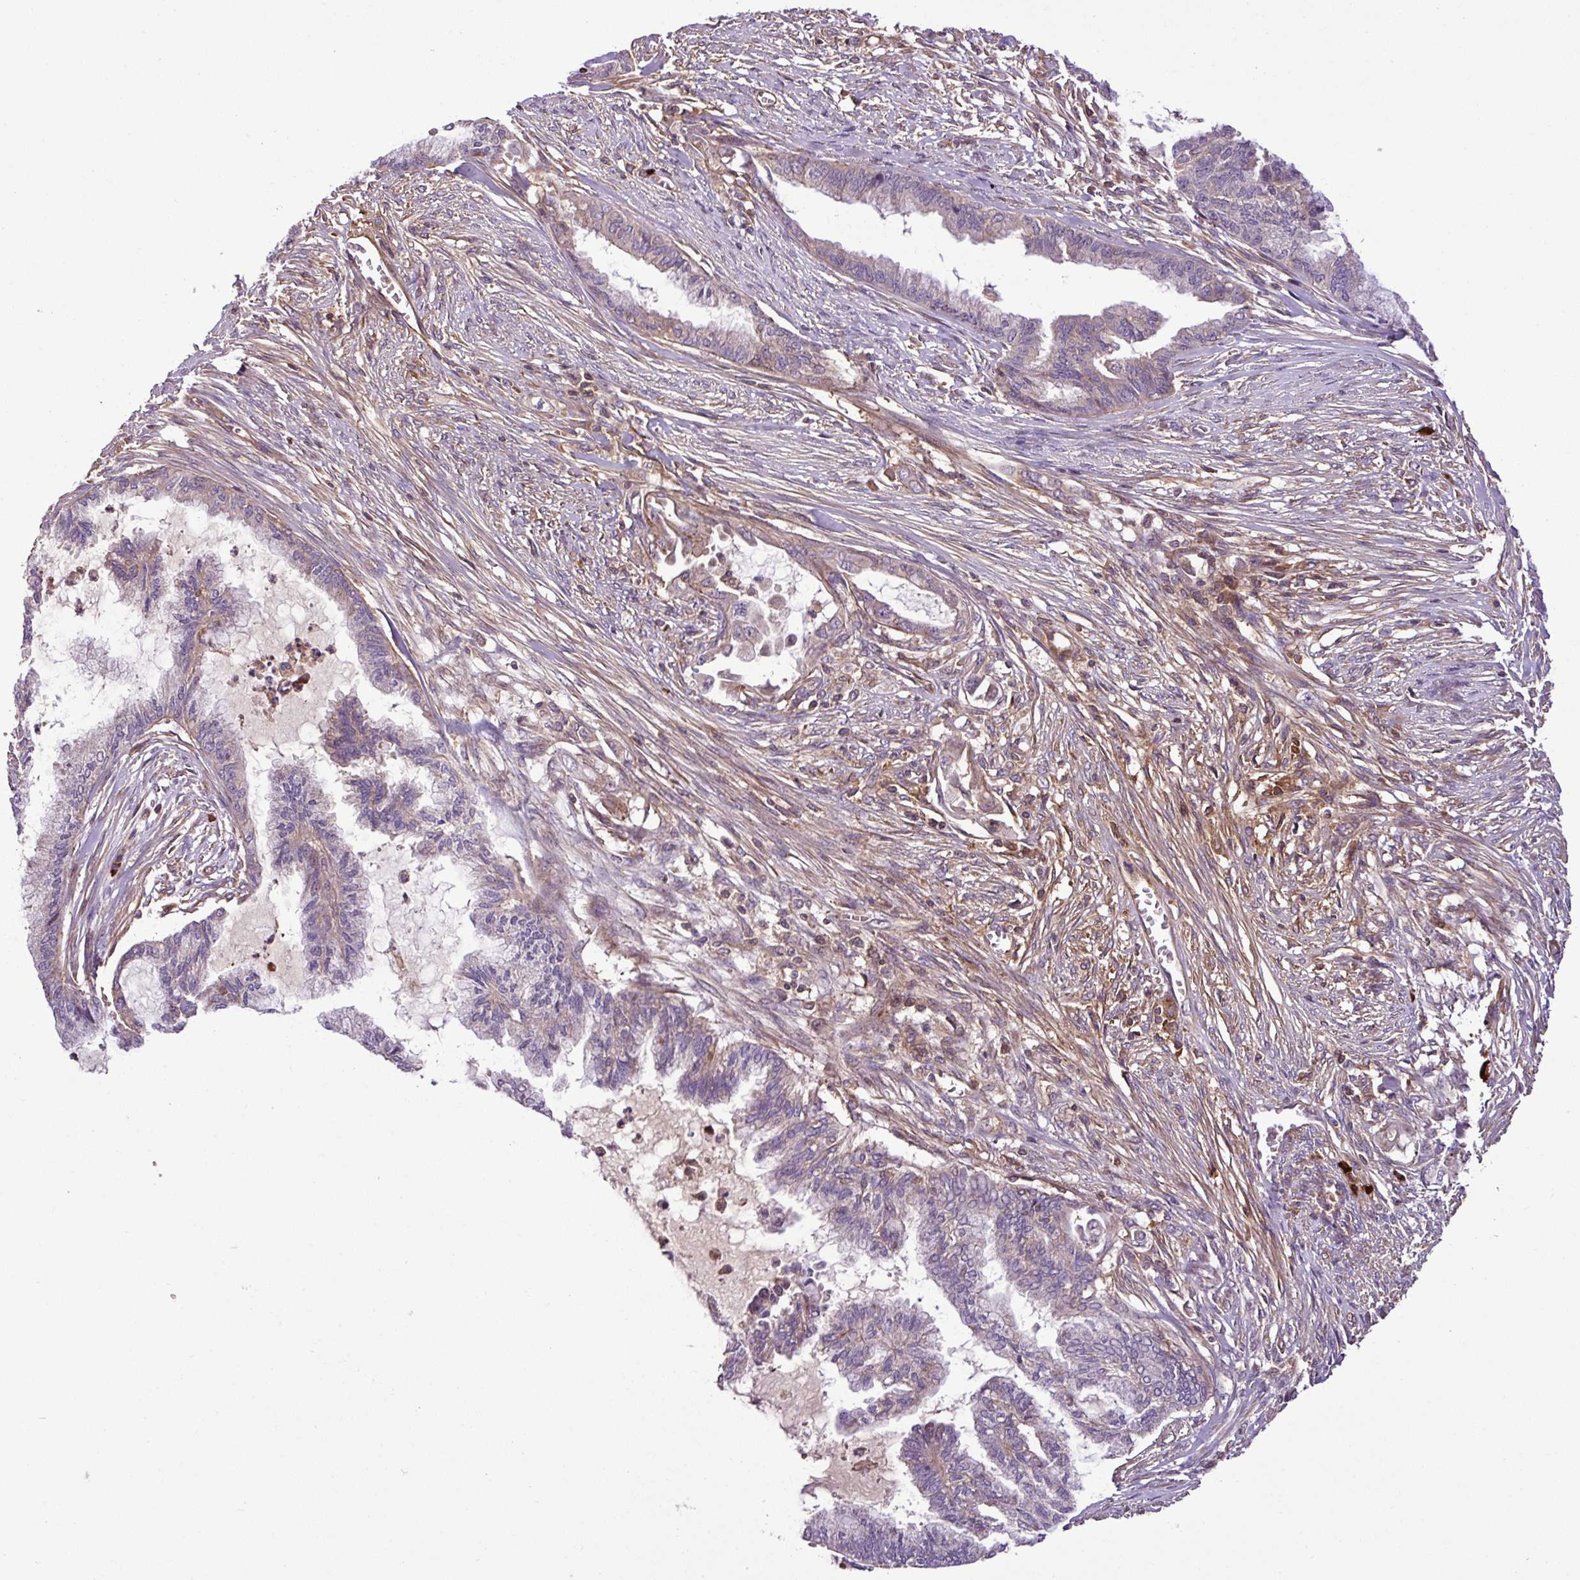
{"staining": {"intensity": "negative", "quantity": "none", "location": "none"}, "tissue": "endometrial cancer", "cell_type": "Tumor cells", "image_type": "cancer", "snomed": [{"axis": "morphology", "description": "Adenocarcinoma, NOS"}, {"axis": "topography", "description": "Endometrium"}], "caption": "There is no significant positivity in tumor cells of endometrial cancer.", "gene": "ZNF266", "patient": {"sex": "female", "age": 86}}